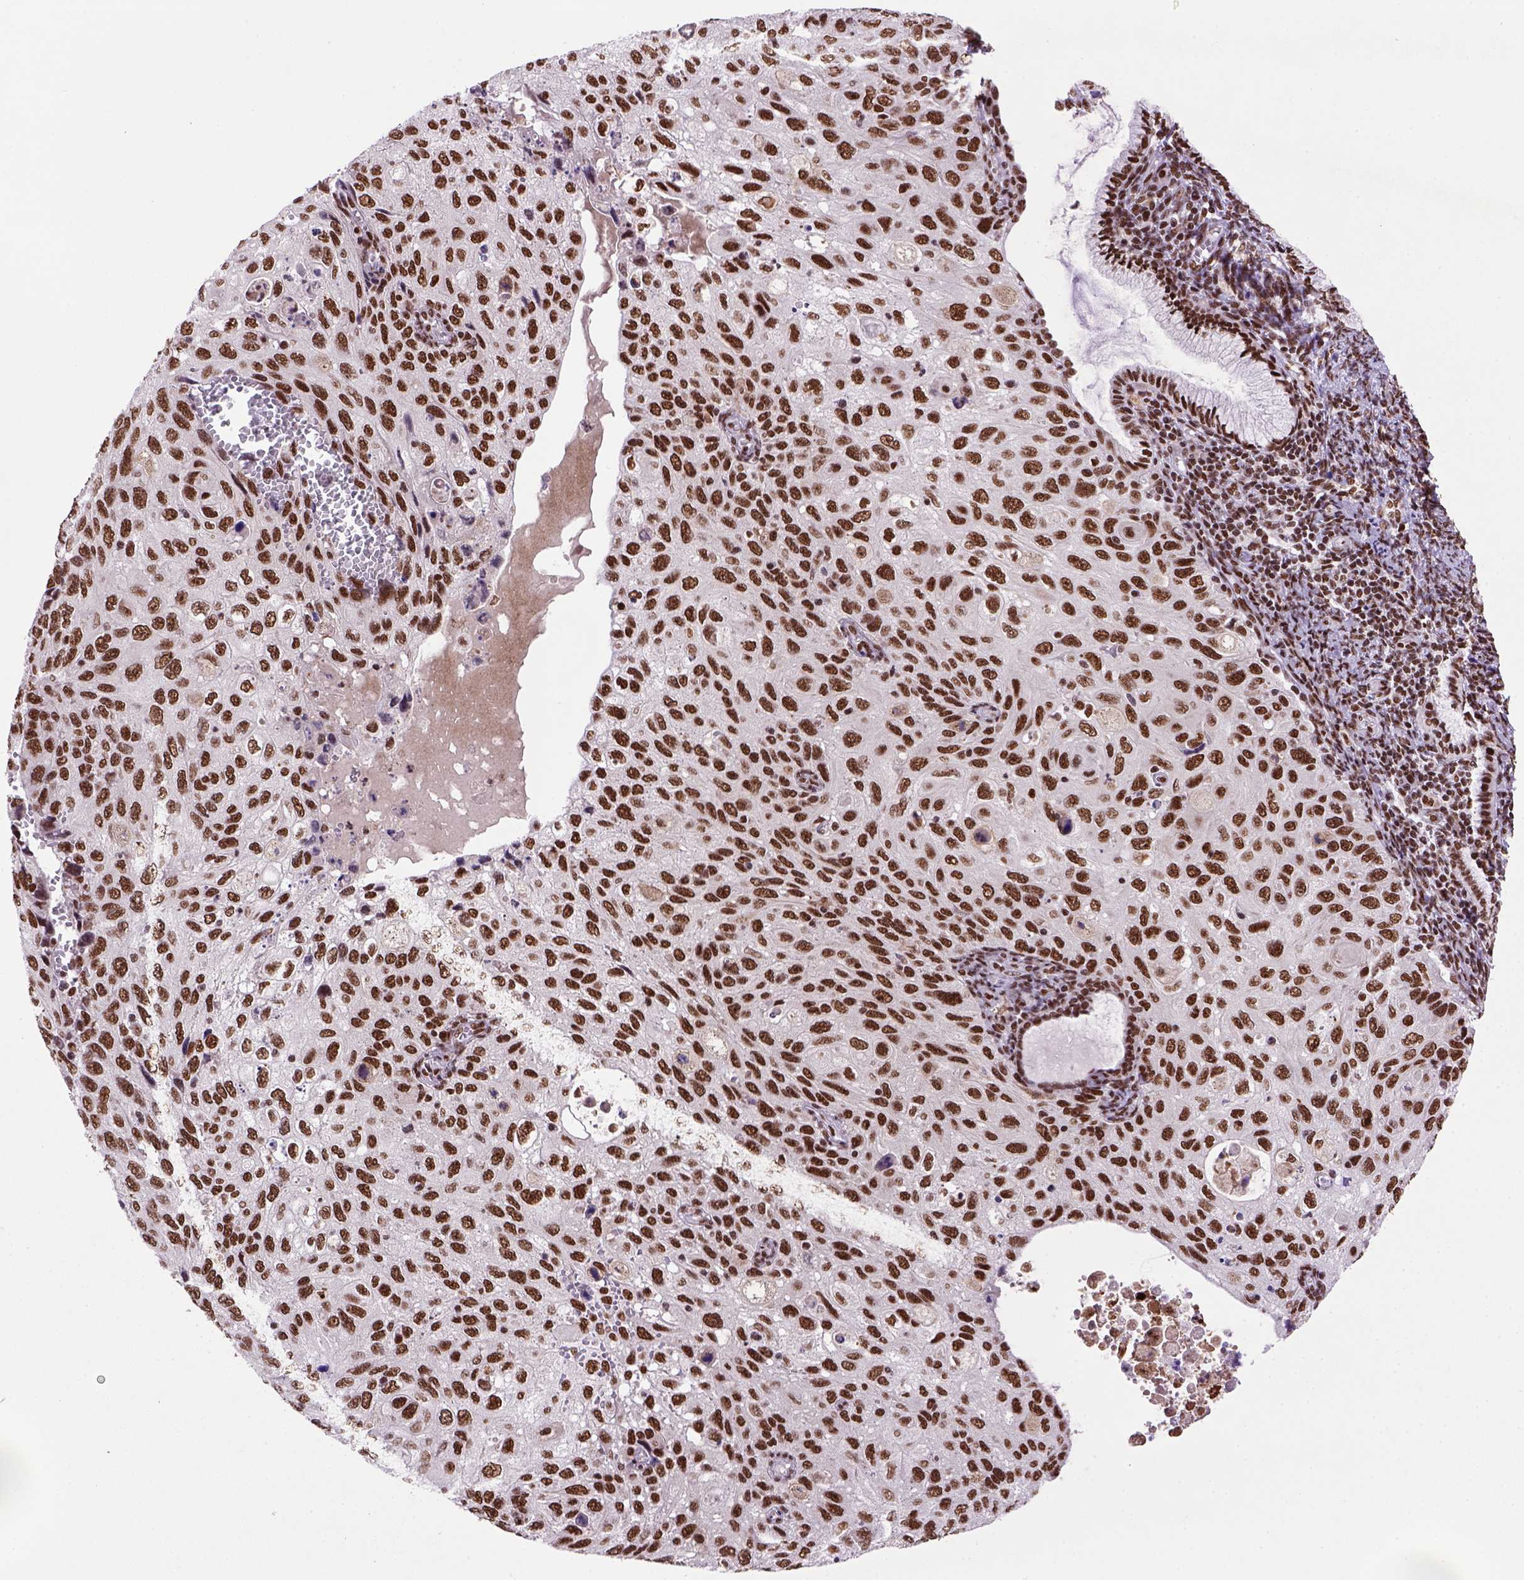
{"staining": {"intensity": "strong", "quantity": ">75%", "location": "nuclear"}, "tissue": "cervical cancer", "cell_type": "Tumor cells", "image_type": "cancer", "snomed": [{"axis": "morphology", "description": "Squamous cell carcinoma, NOS"}, {"axis": "topography", "description": "Cervix"}], "caption": "Immunohistochemical staining of cervical cancer (squamous cell carcinoma) exhibits strong nuclear protein expression in approximately >75% of tumor cells.", "gene": "NSMCE2", "patient": {"sex": "female", "age": 70}}